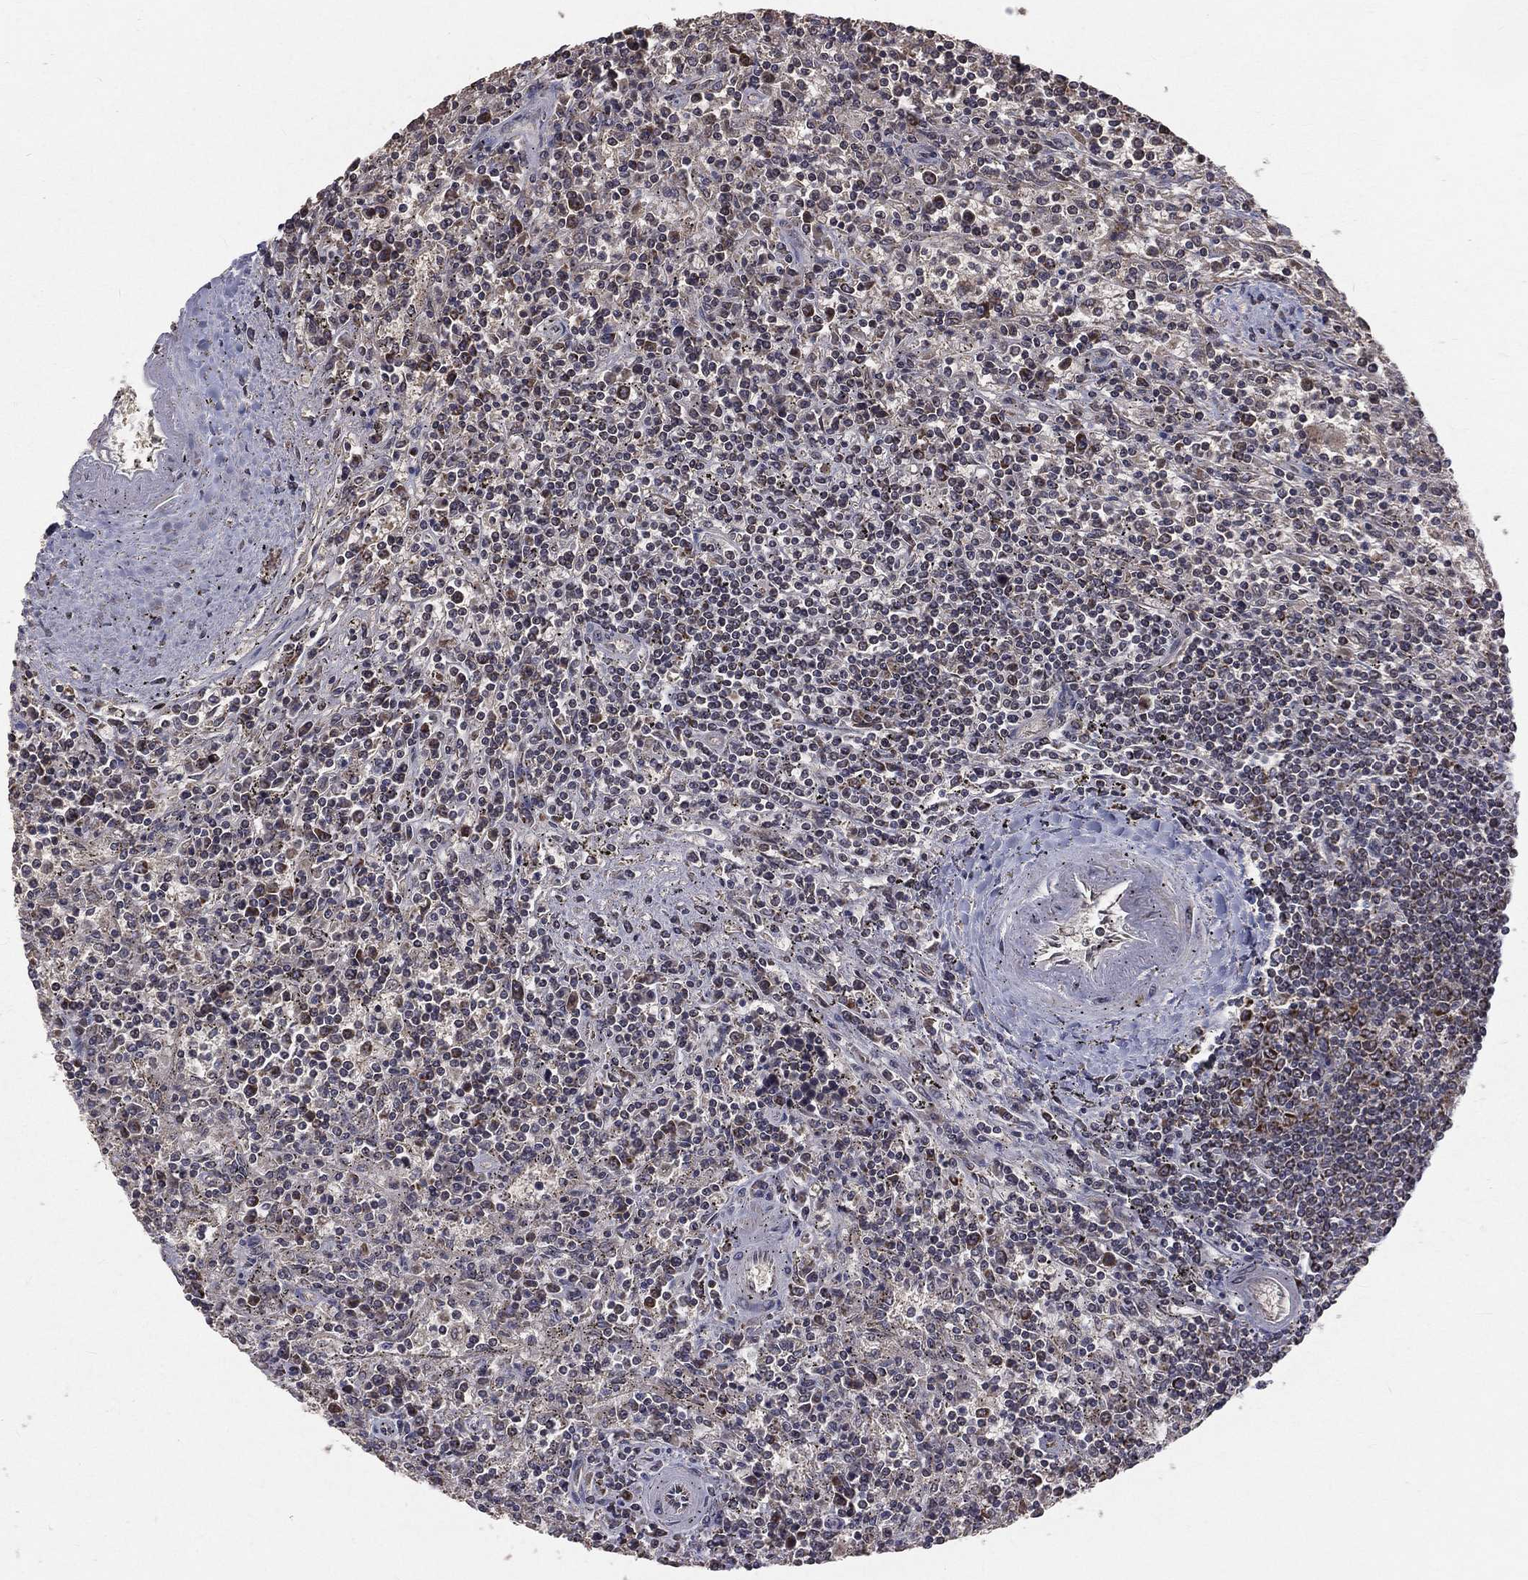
{"staining": {"intensity": "negative", "quantity": "none", "location": "none"}, "tissue": "lymphoma", "cell_type": "Tumor cells", "image_type": "cancer", "snomed": [{"axis": "morphology", "description": "Malignant lymphoma, non-Hodgkin's type, Low grade"}, {"axis": "topography", "description": "Spleen"}], "caption": "This is a photomicrograph of IHC staining of malignant lymphoma, non-Hodgkin's type (low-grade), which shows no positivity in tumor cells. (IHC, brightfield microscopy, high magnification).", "gene": "MRPL46", "patient": {"sex": "male", "age": 62}}